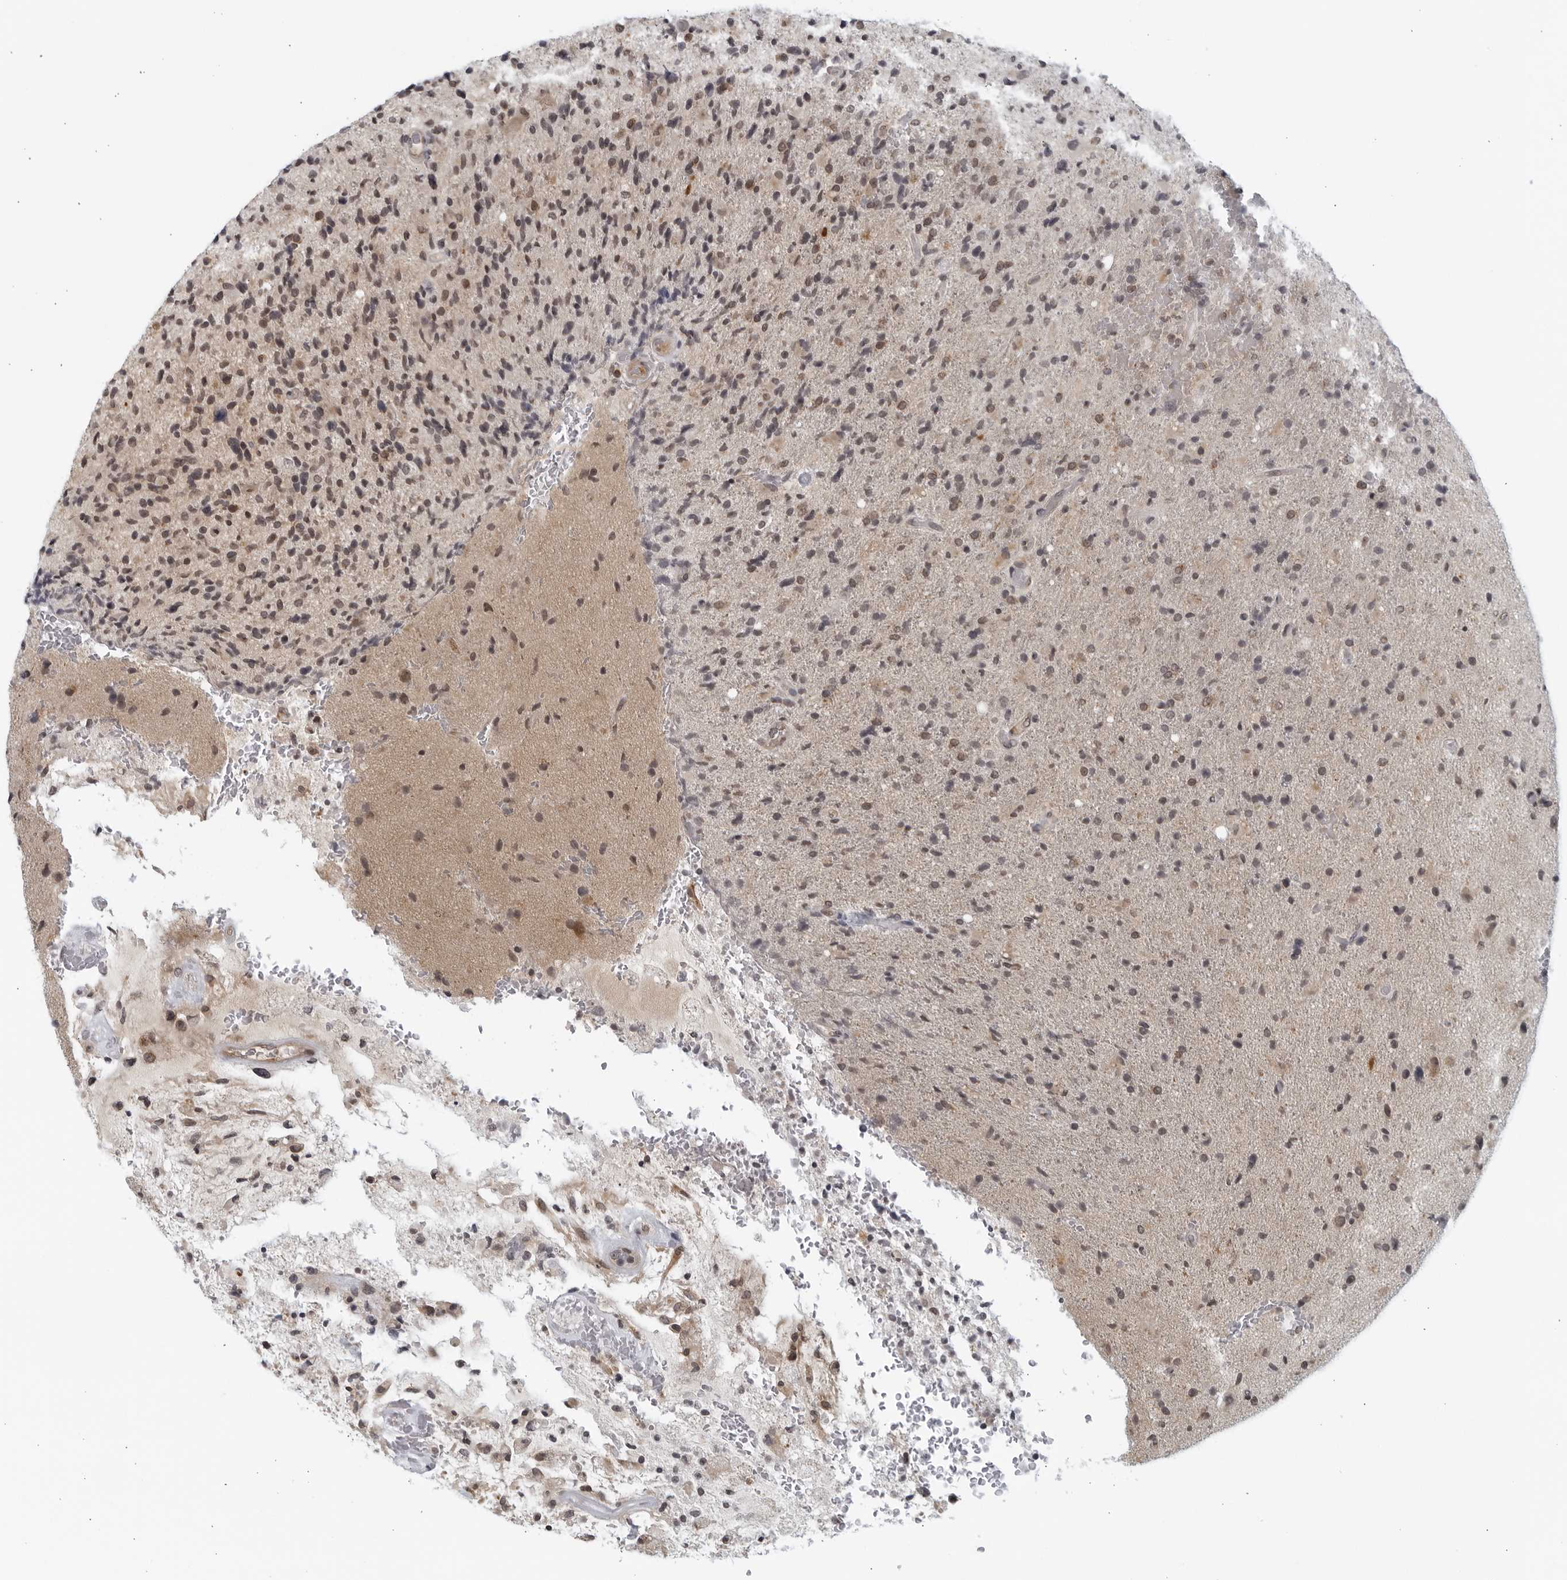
{"staining": {"intensity": "moderate", "quantity": "<25%", "location": "nuclear"}, "tissue": "glioma", "cell_type": "Tumor cells", "image_type": "cancer", "snomed": [{"axis": "morphology", "description": "Glioma, malignant, High grade"}, {"axis": "topography", "description": "Brain"}], "caption": "Moderate nuclear positivity for a protein is present in about <25% of tumor cells of malignant high-grade glioma using IHC.", "gene": "RC3H1", "patient": {"sex": "male", "age": 72}}